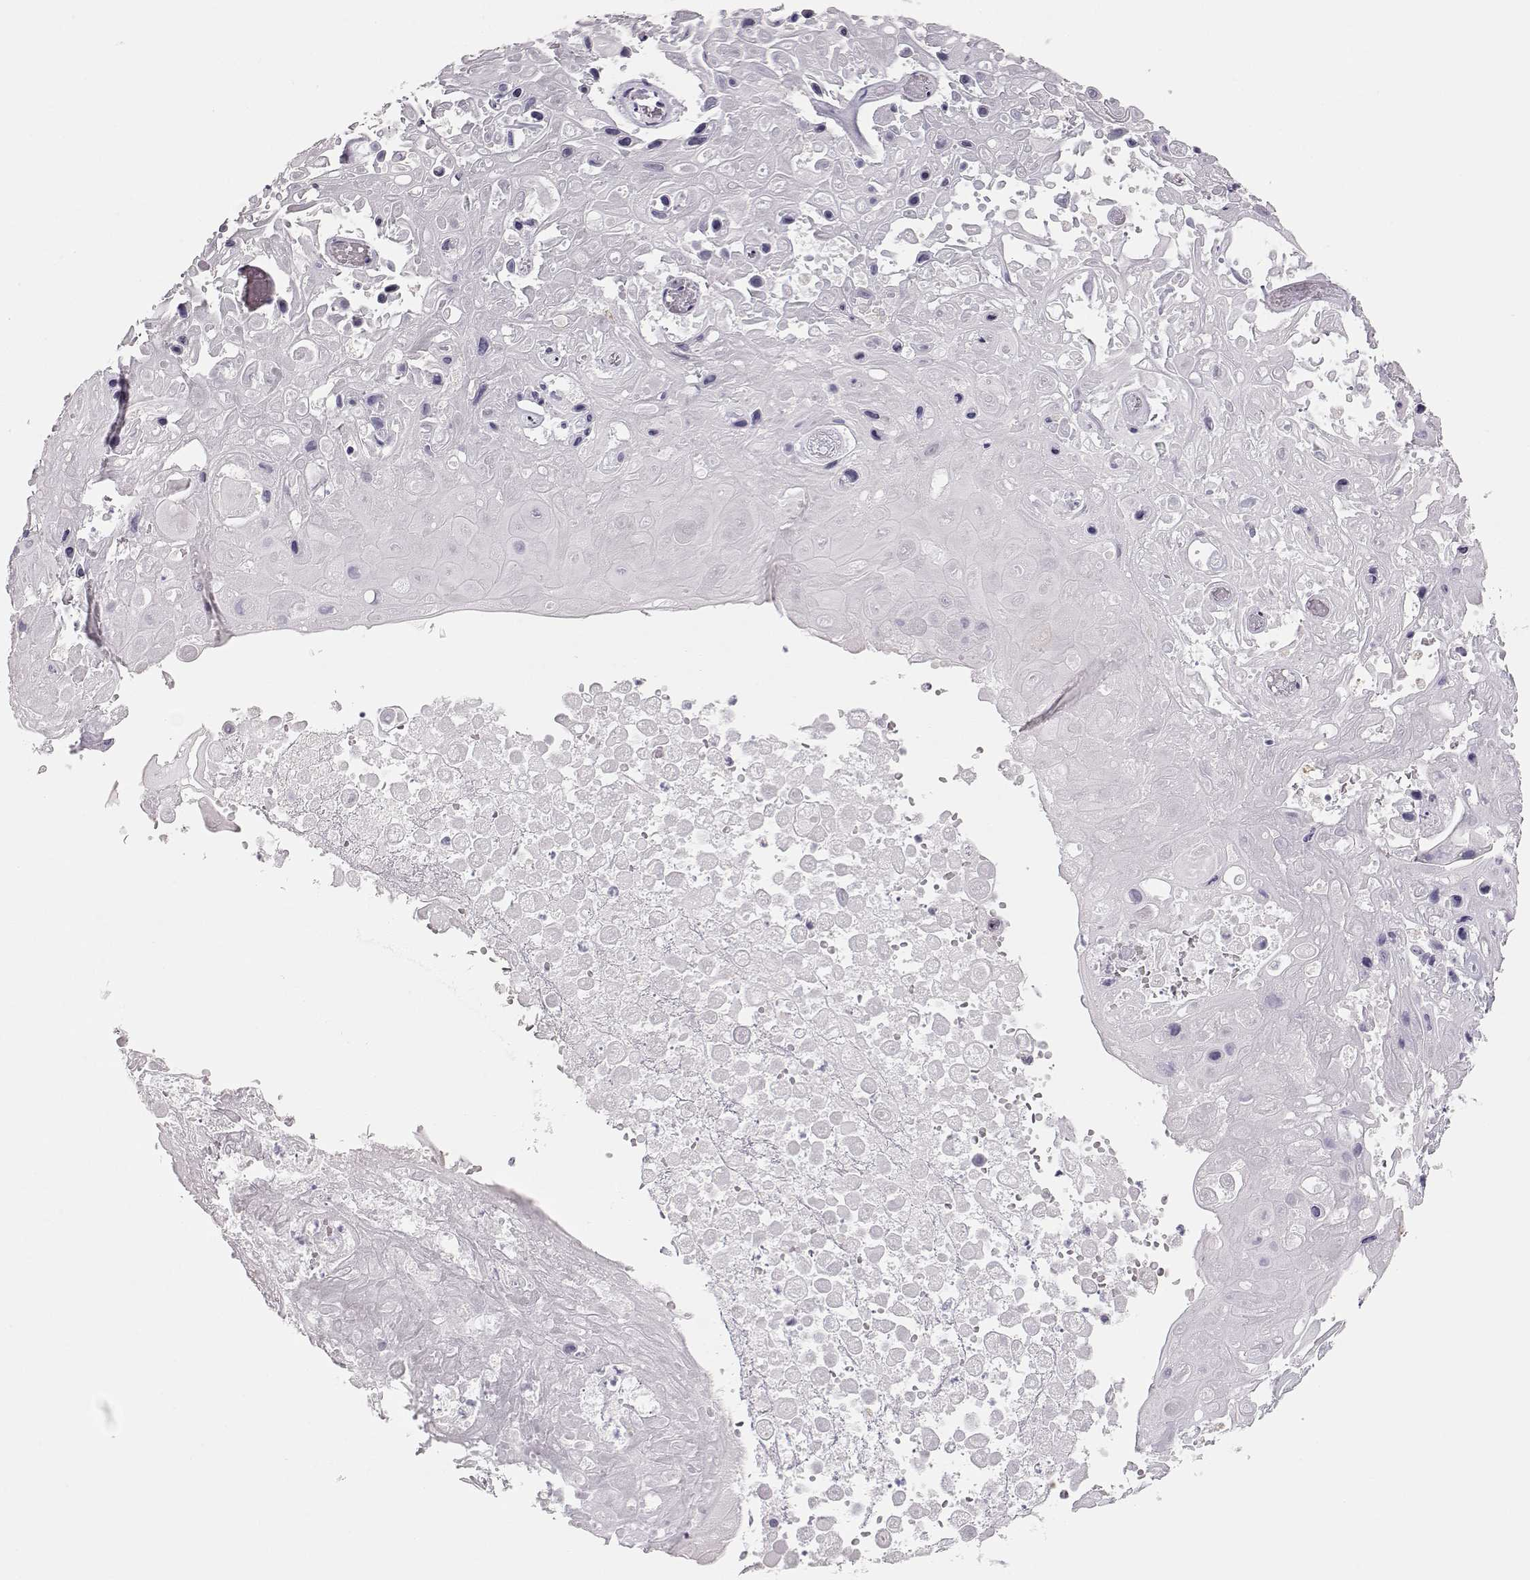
{"staining": {"intensity": "negative", "quantity": "none", "location": "none"}, "tissue": "skin cancer", "cell_type": "Tumor cells", "image_type": "cancer", "snomed": [{"axis": "morphology", "description": "Squamous cell carcinoma, NOS"}, {"axis": "topography", "description": "Skin"}], "caption": "High magnification brightfield microscopy of skin cancer stained with DAB (3,3'-diaminobenzidine) (brown) and counterstained with hematoxylin (blue): tumor cells show no significant expression.", "gene": "FAM205A", "patient": {"sex": "male", "age": 82}}